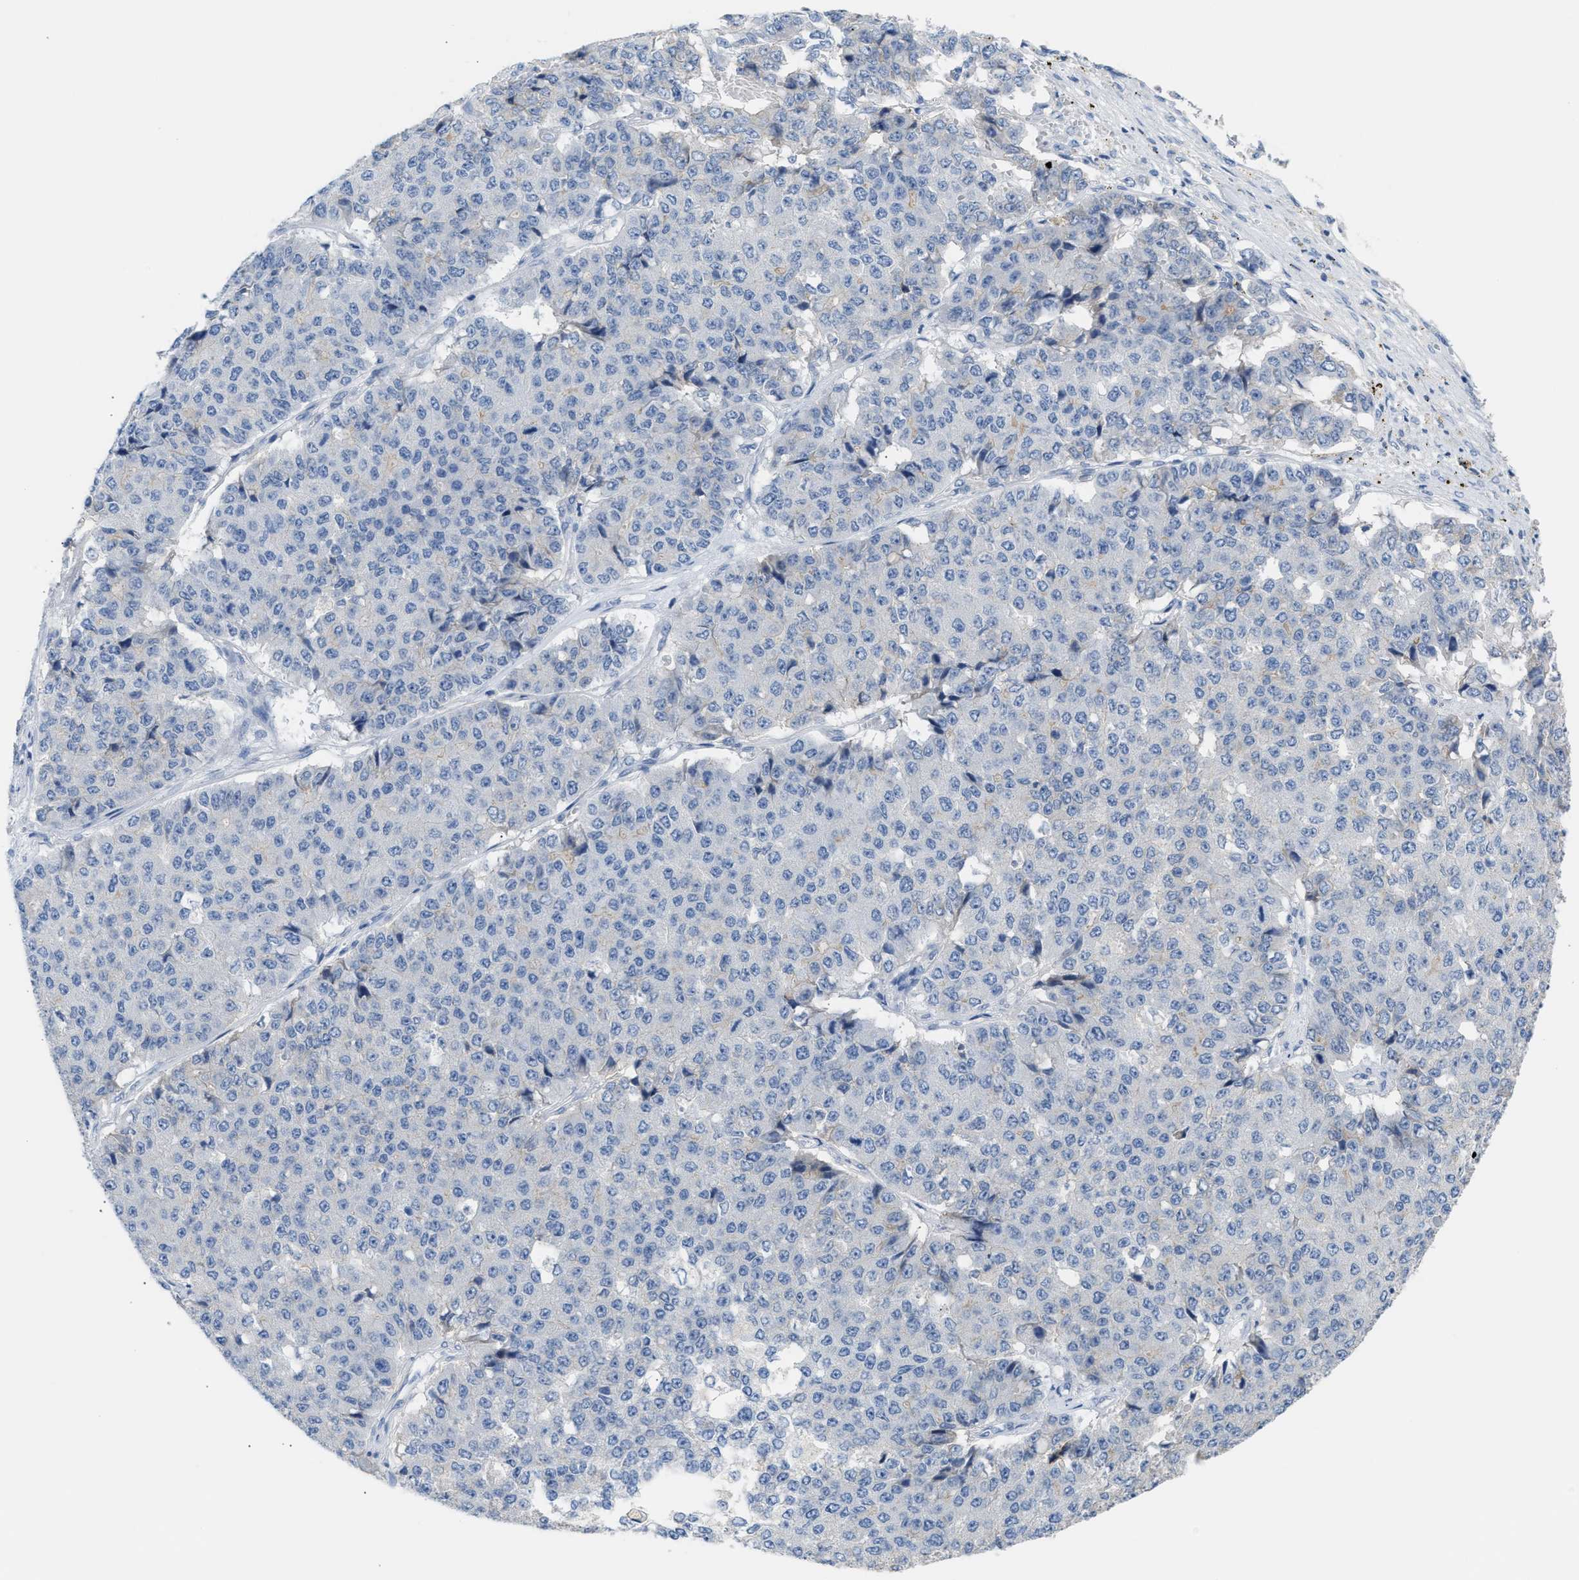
{"staining": {"intensity": "negative", "quantity": "none", "location": "none"}, "tissue": "pancreatic cancer", "cell_type": "Tumor cells", "image_type": "cancer", "snomed": [{"axis": "morphology", "description": "Adenocarcinoma, NOS"}, {"axis": "topography", "description": "Pancreas"}], "caption": "This is a photomicrograph of immunohistochemistry (IHC) staining of pancreatic cancer (adenocarcinoma), which shows no expression in tumor cells.", "gene": "ERBB2", "patient": {"sex": "male", "age": 50}}